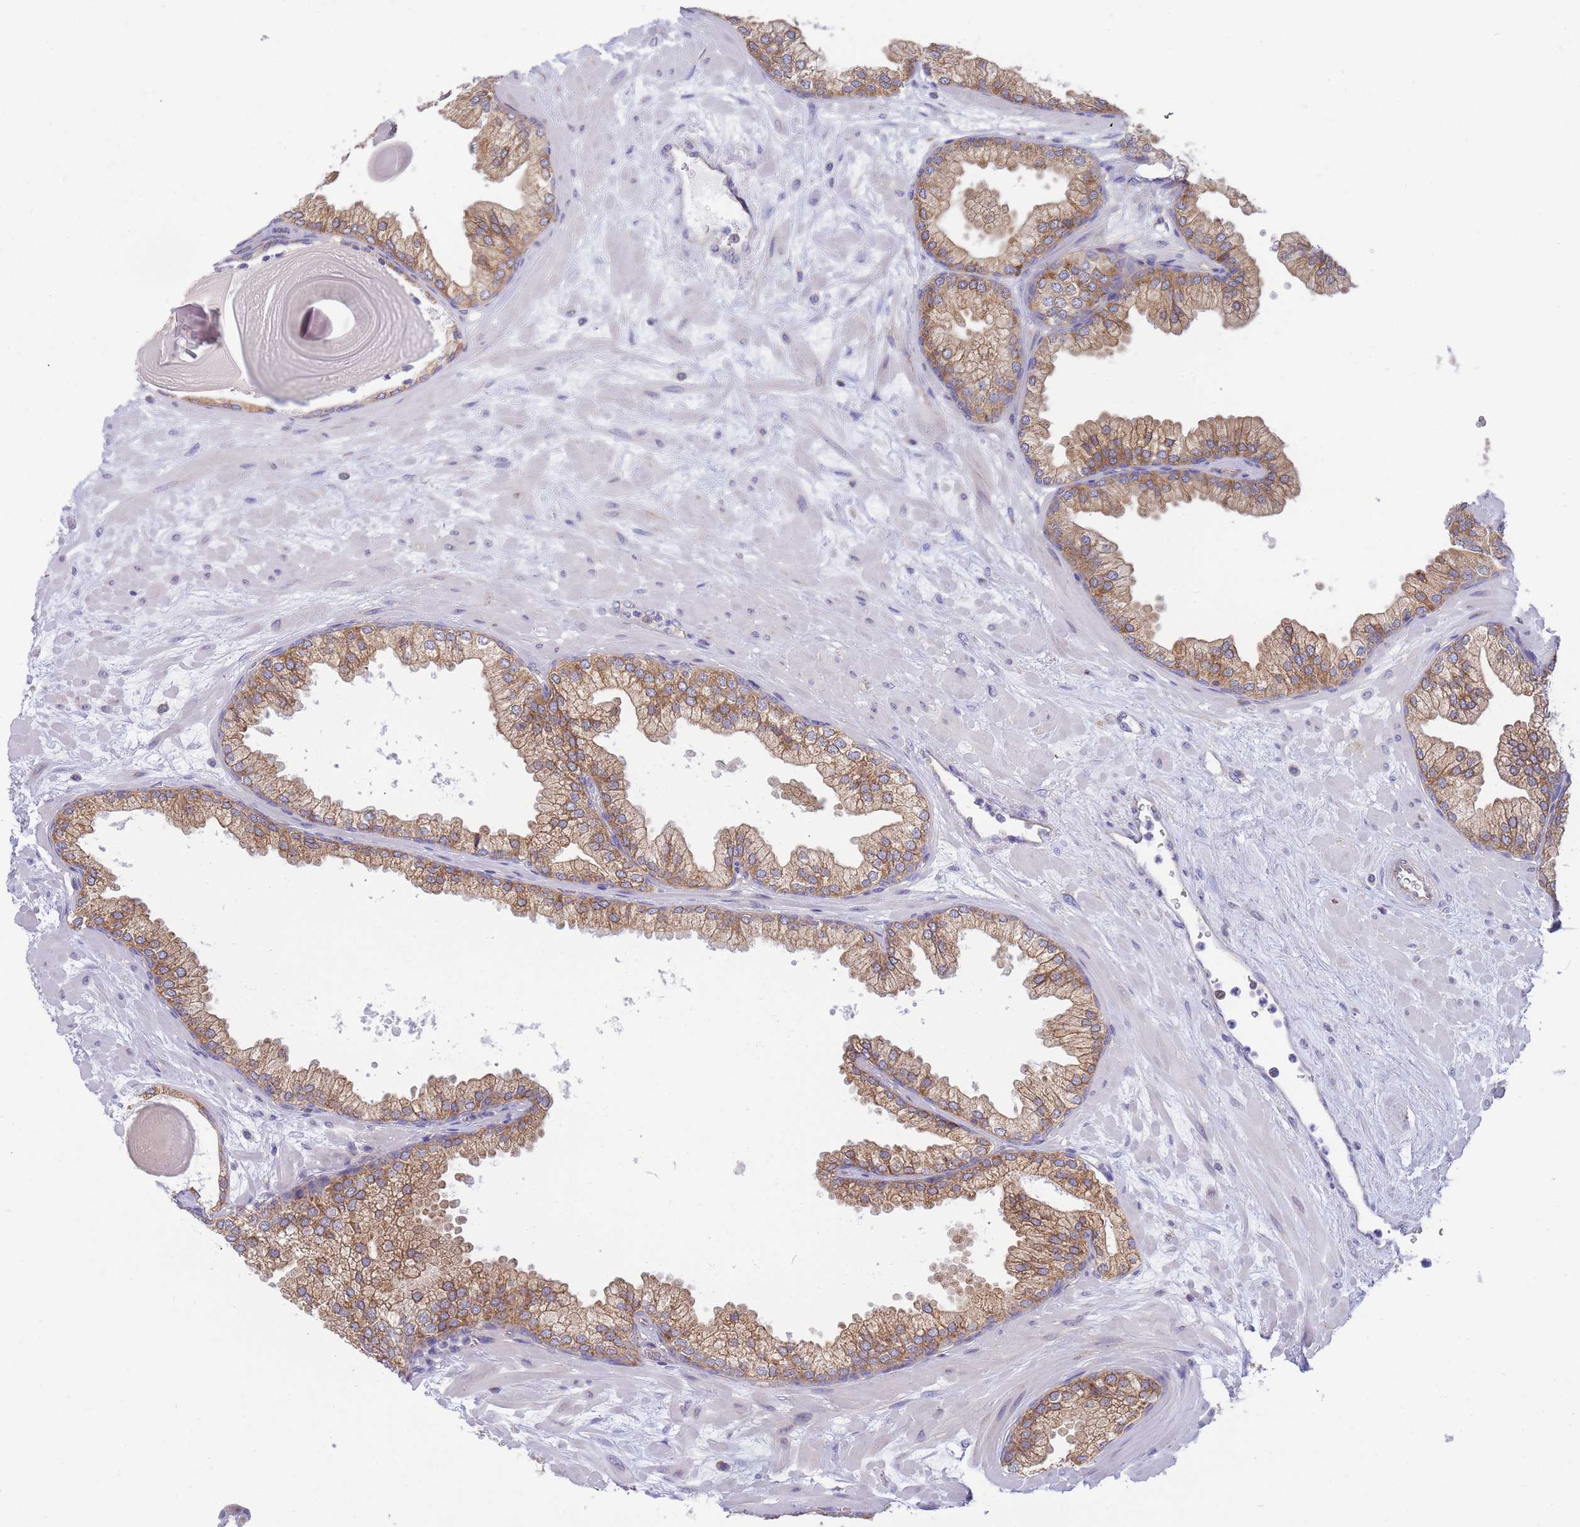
{"staining": {"intensity": "moderate", "quantity": ">75%", "location": "cytoplasmic/membranous"}, "tissue": "prostate", "cell_type": "Glandular cells", "image_type": "normal", "snomed": [{"axis": "morphology", "description": "Normal tissue, NOS"}, {"axis": "topography", "description": "Prostate"}], "caption": "An image of prostate stained for a protein reveals moderate cytoplasmic/membranous brown staining in glandular cells. The protein of interest is shown in brown color, while the nuclei are stained blue.", "gene": "SH2B2", "patient": {"sex": "male", "age": 61}}